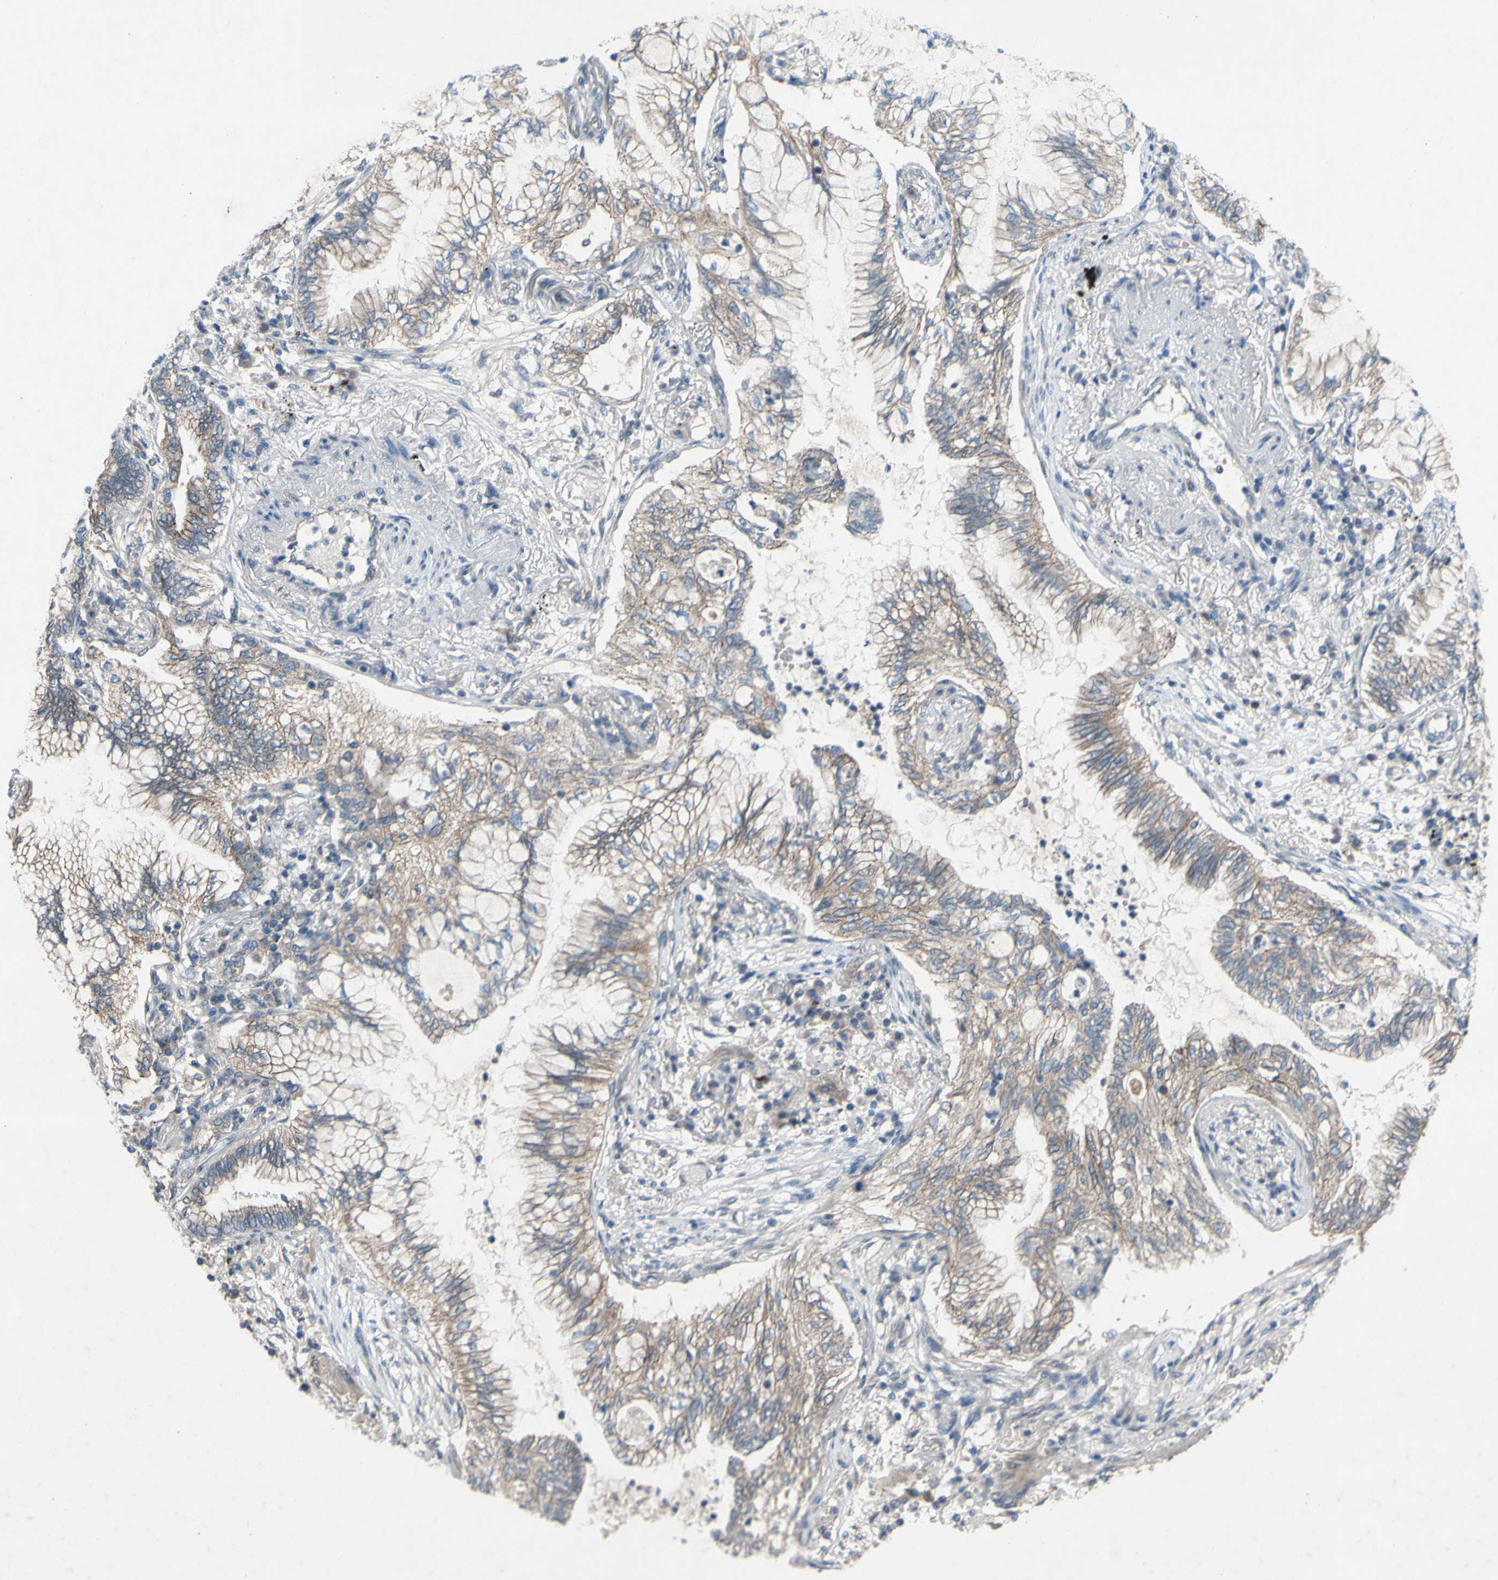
{"staining": {"intensity": "weak", "quantity": ">75%", "location": "cytoplasmic/membranous"}, "tissue": "lung cancer", "cell_type": "Tumor cells", "image_type": "cancer", "snomed": [{"axis": "morphology", "description": "Normal tissue, NOS"}, {"axis": "morphology", "description": "Adenocarcinoma, NOS"}, {"axis": "topography", "description": "Bronchus"}, {"axis": "topography", "description": "Lung"}], "caption": "Tumor cells exhibit low levels of weak cytoplasmic/membranous staining in about >75% of cells in lung cancer. Using DAB (brown) and hematoxylin (blue) stains, captured at high magnification using brightfield microscopy.", "gene": "CDCP1", "patient": {"sex": "female", "age": 70}}